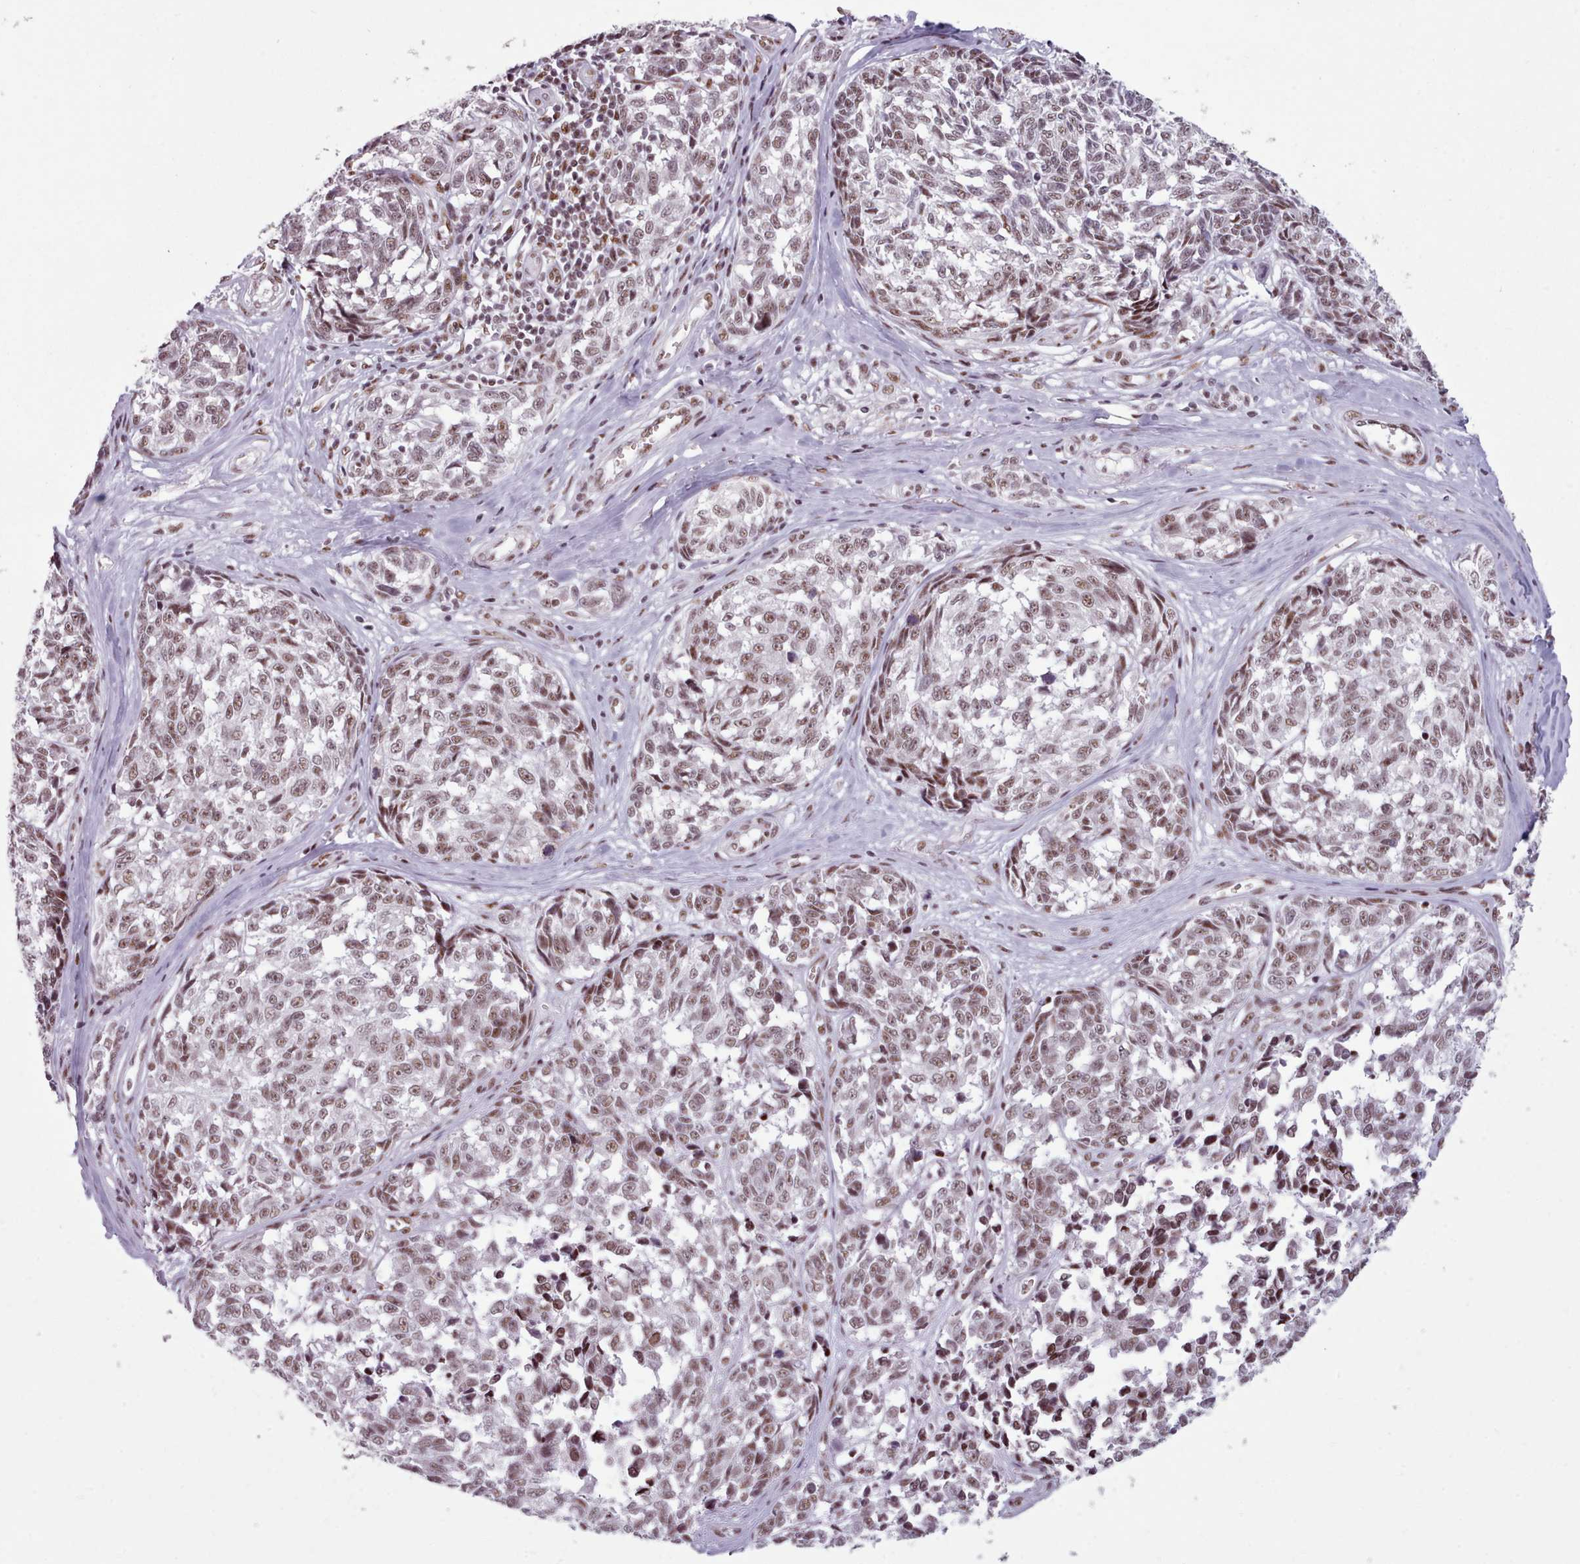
{"staining": {"intensity": "moderate", "quantity": ">75%", "location": "nuclear"}, "tissue": "melanoma", "cell_type": "Tumor cells", "image_type": "cancer", "snomed": [{"axis": "morphology", "description": "Normal tissue, NOS"}, {"axis": "morphology", "description": "Malignant melanoma, NOS"}, {"axis": "topography", "description": "Skin"}], "caption": "An image of malignant melanoma stained for a protein demonstrates moderate nuclear brown staining in tumor cells. Nuclei are stained in blue.", "gene": "SRRM1", "patient": {"sex": "female", "age": 64}}